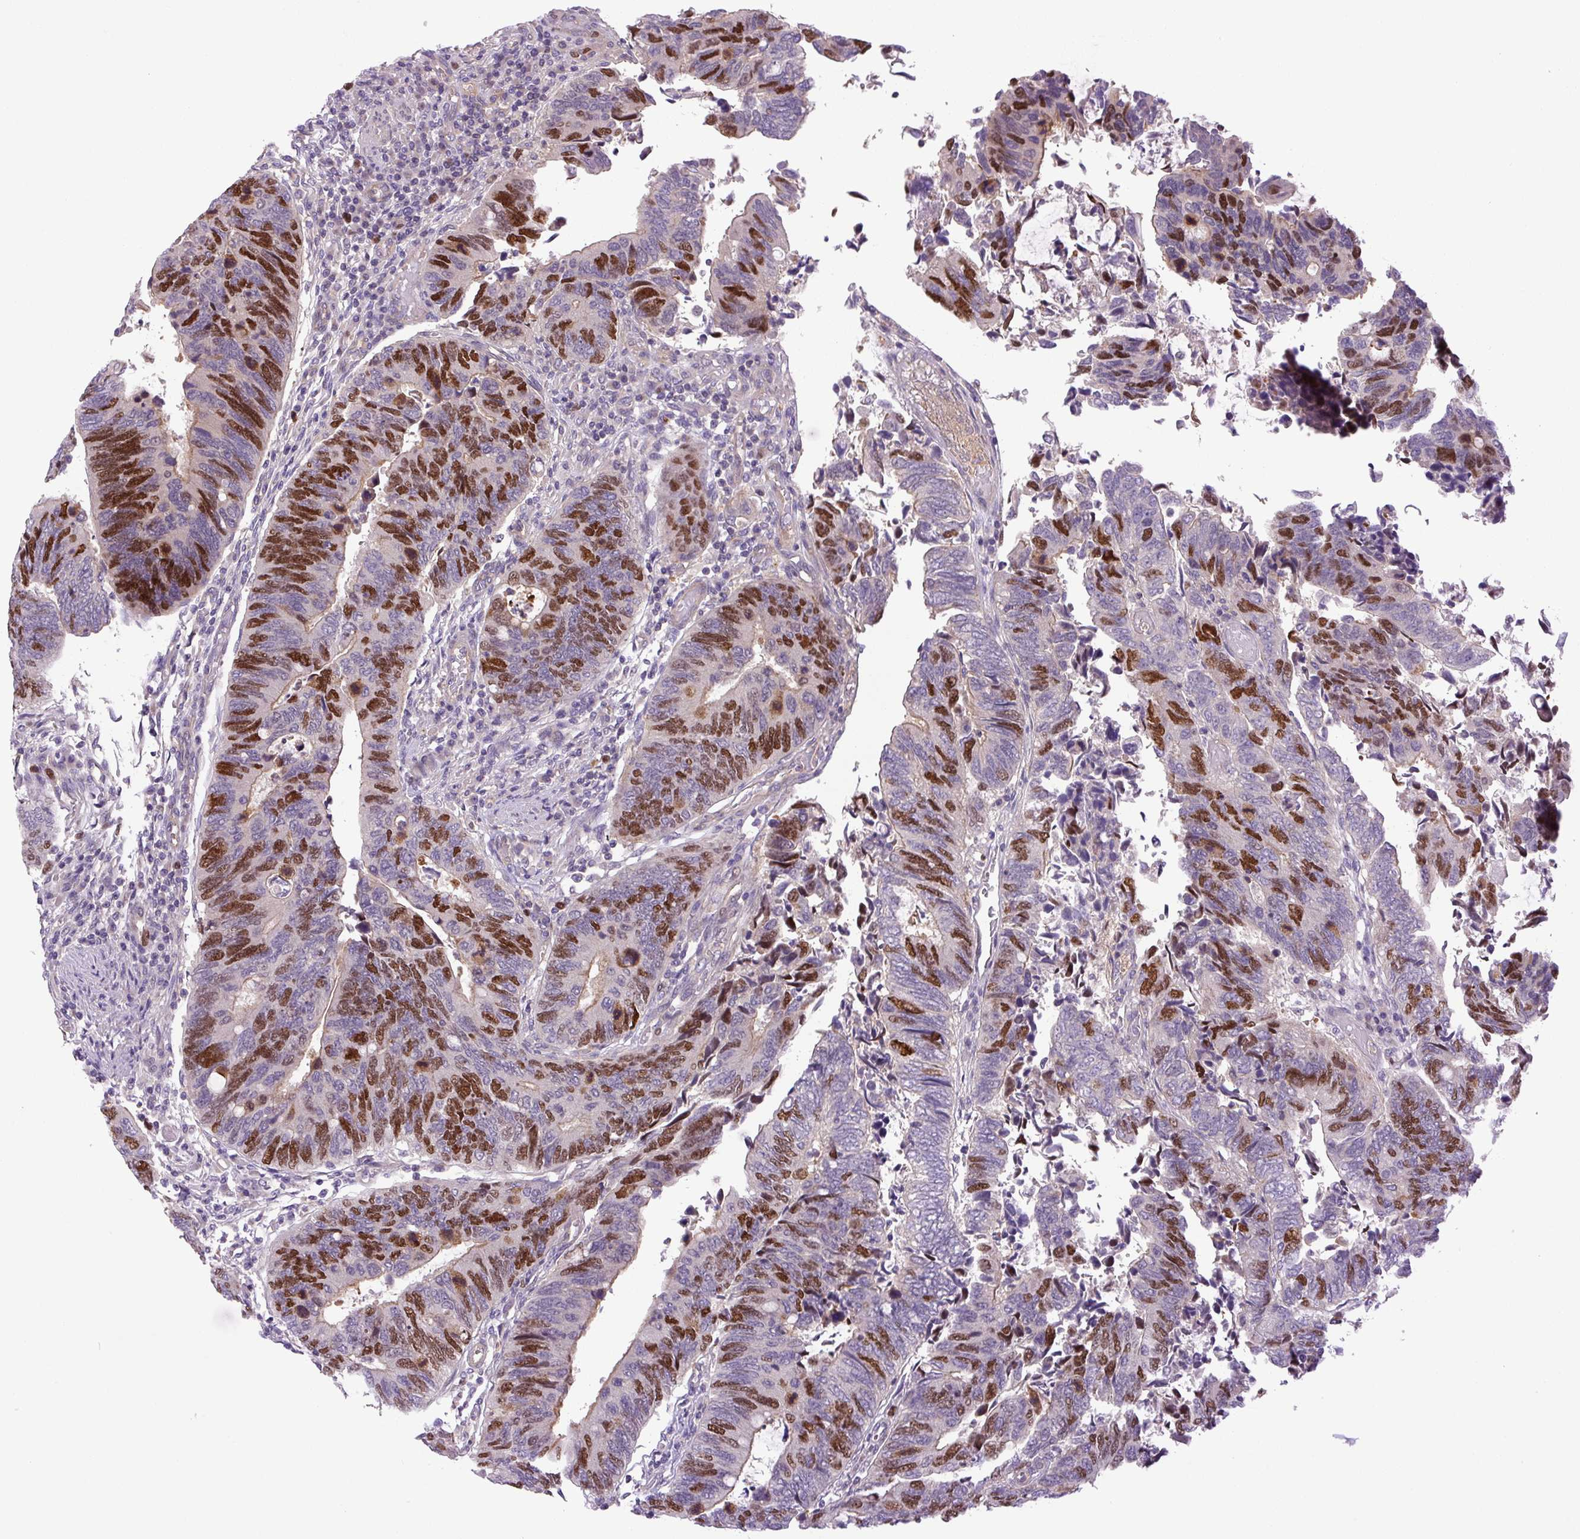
{"staining": {"intensity": "strong", "quantity": "25%-75%", "location": "nuclear"}, "tissue": "colorectal cancer", "cell_type": "Tumor cells", "image_type": "cancer", "snomed": [{"axis": "morphology", "description": "Adenocarcinoma, NOS"}, {"axis": "topography", "description": "Colon"}], "caption": "A histopathology image showing strong nuclear staining in about 25%-75% of tumor cells in colorectal cancer, as visualized by brown immunohistochemical staining.", "gene": "KIFC1", "patient": {"sex": "male", "age": 87}}